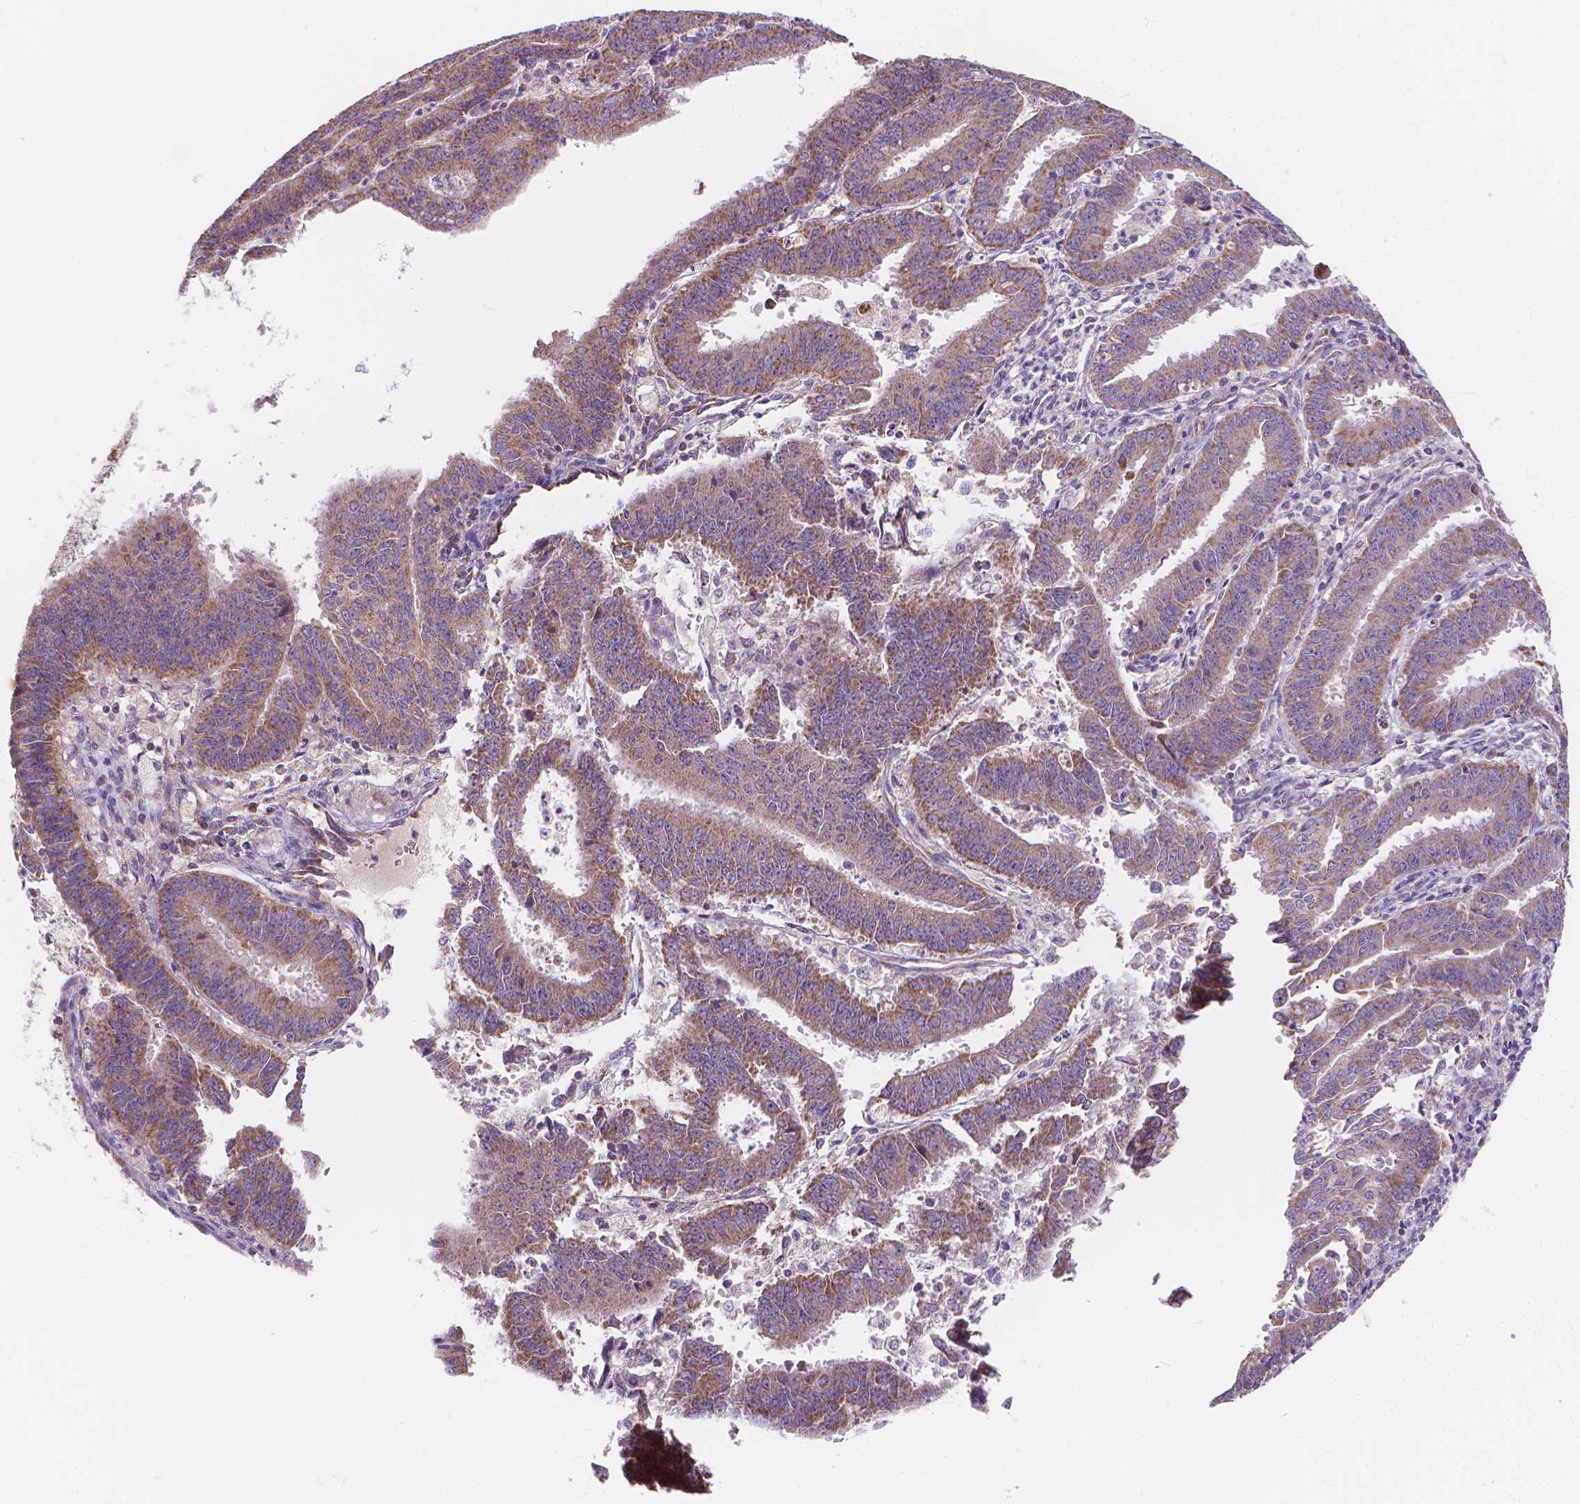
{"staining": {"intensity": "weak", "quantity": ">75%", "location": "cytoplasmic/membranous"}, "tissue": "endometrial cancer", "cell_type": "Tumor cells", "image_type": "cancer", "snomed": [{"axis": "morphology", "description": "Adenocarcinoma, NOS"}, {"axis": "topography", "description": "Endometrium"}], "caption": "IHC image of neoplastic tissue: human endometrial adenocarcinoma stained using immunohistochemistry demonstrates low levels of weak protein expression localized specifically in the cytoplasmic/membranous of tumor cells, appearing as a cytoplasmic/membranous brown color.", "gene": "SNCAIP", "patient": {"sex": "female", "age": 73}}